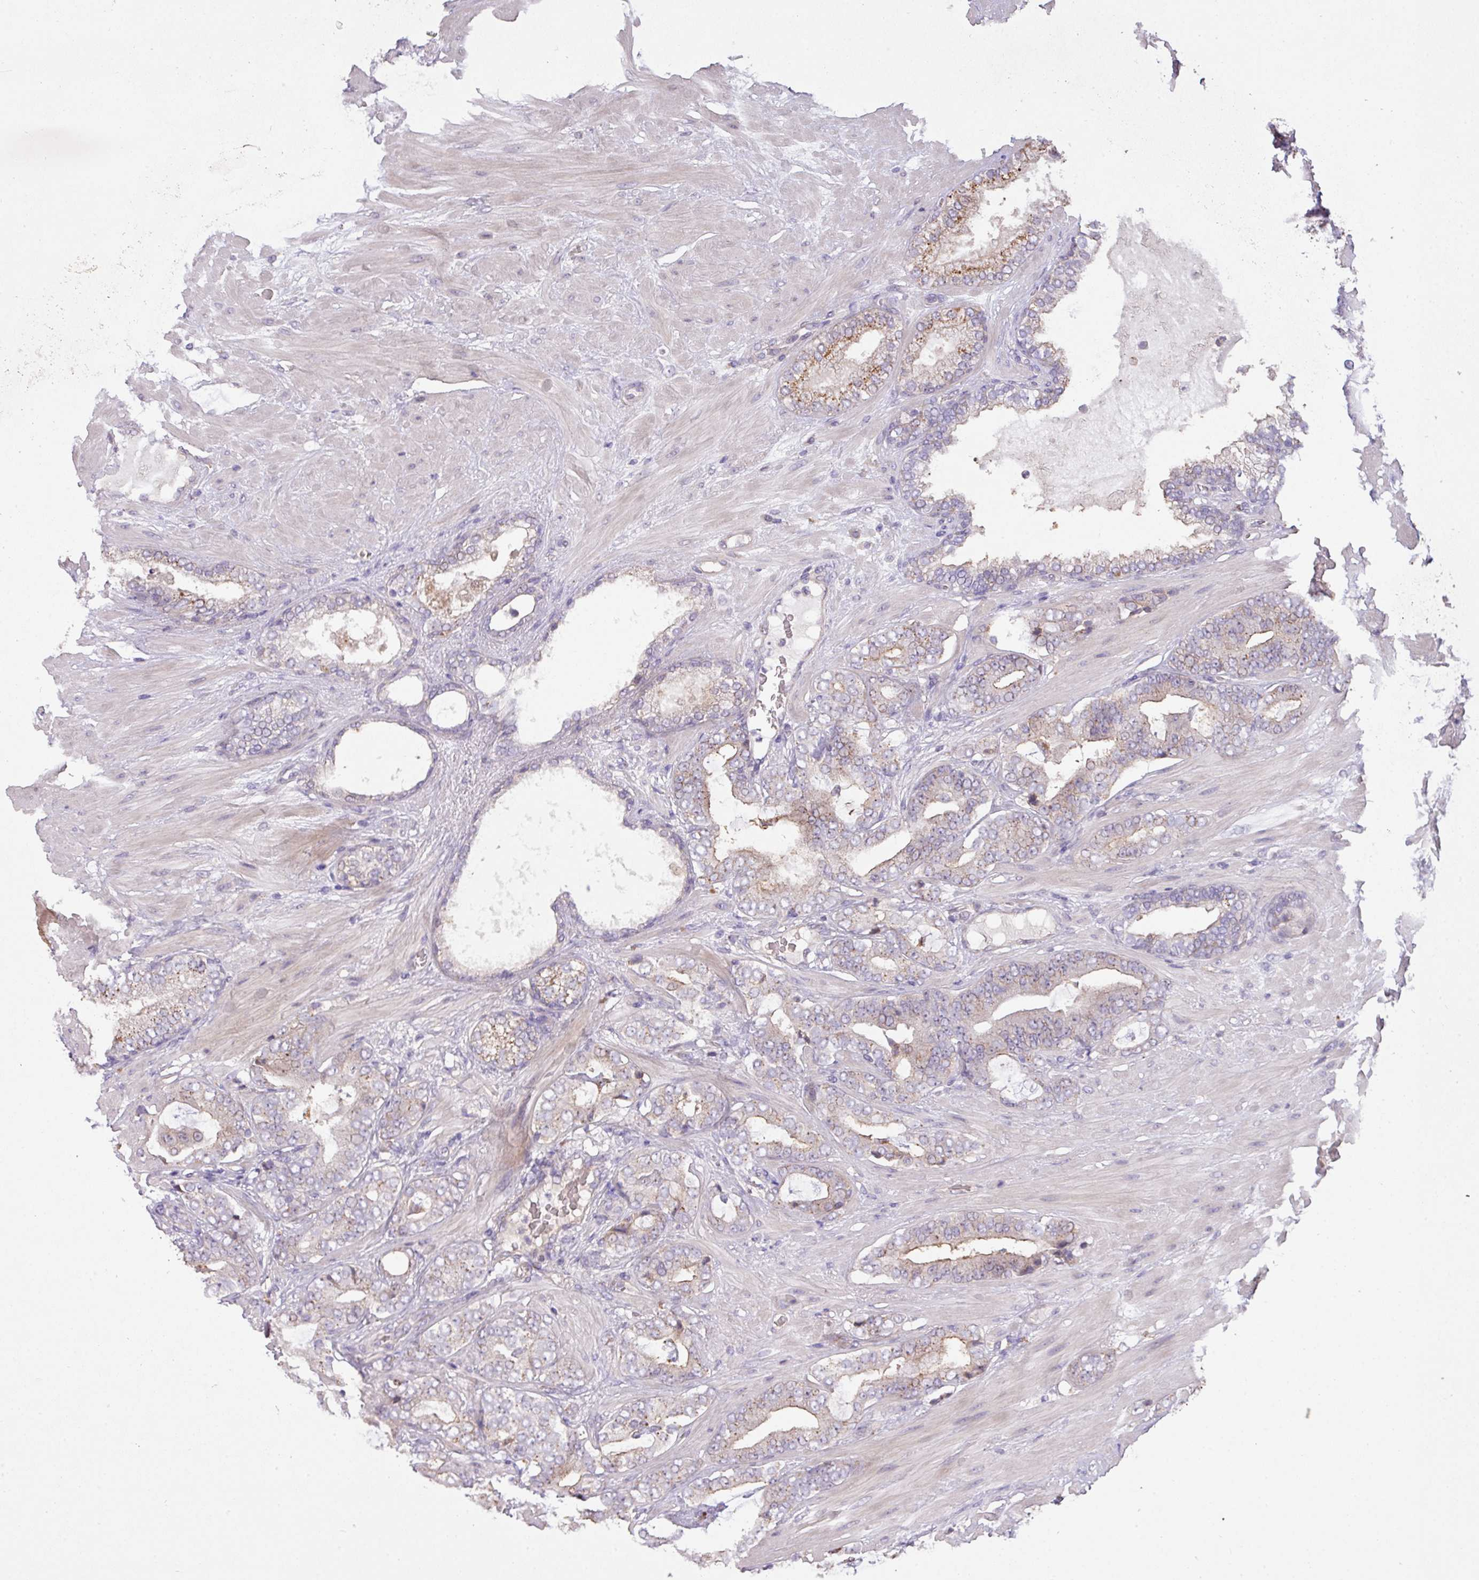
{"staining": {"intensity": "moderate", "quantity": "<25%", "location": "cytoplasmic/membranous"}, "tissue": "prostate cancer", "cell_type": "Tumor cells", "image_type": "cancer", "snomed": [{"axis": "morphology", "description": "Adenocarcinoma, Low grade"}, {"axis": "topography", "description": "Prostate"}], "caption": "Adenocarcinoma (low-grade) (prostate) was stained to show a protein in brown. There is low levels of moderate cytoplasmic/membranous expression in about <25% of tumor cells. (Stains: DAB in brown, nuclei in blue, Microscopy: brightfield microscopy at high magnification).", "gene": "PRADC1", "patient": {"sex": "male", "age": 61}}